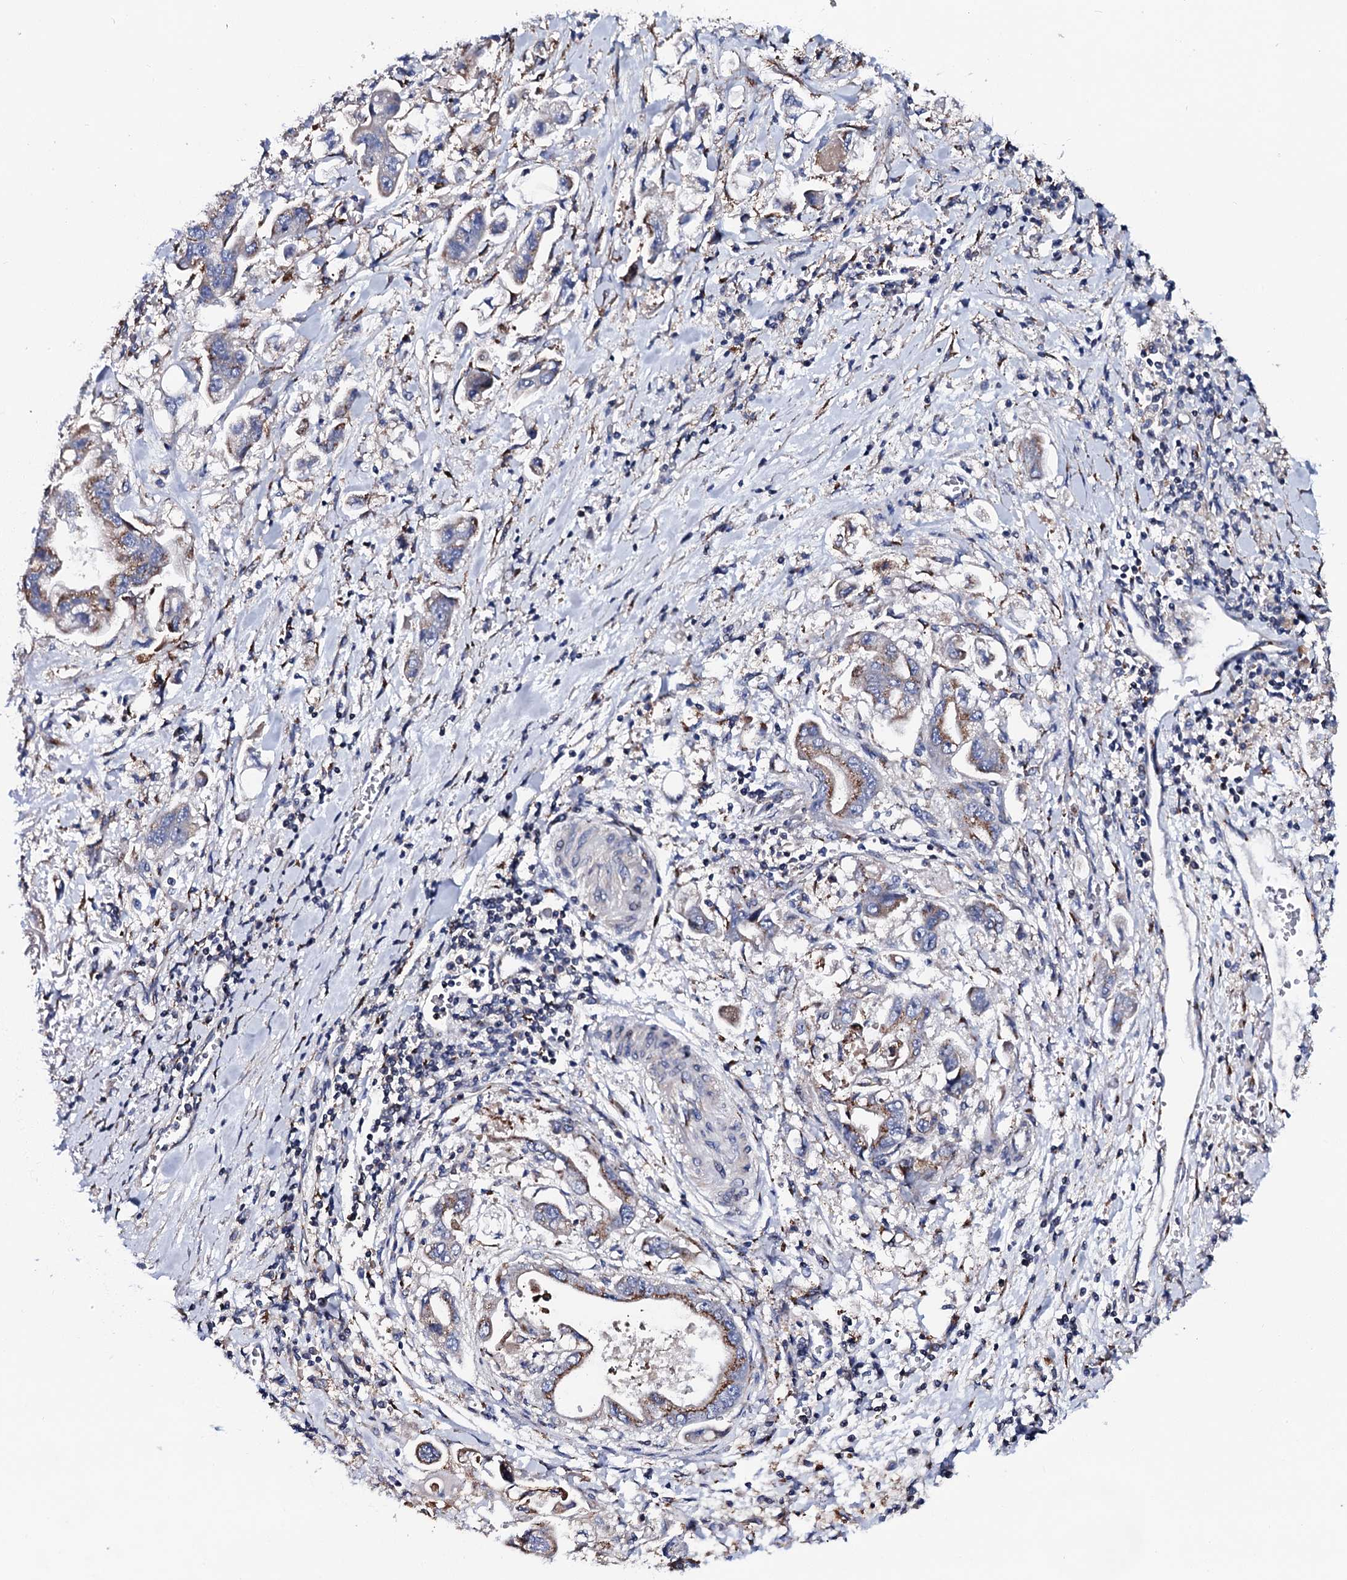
{"staining": {"intensity": "weak", "quantity": "<25%", "location": "cytoplasmic/membranous"}, "tissue": "stomach cancer", "cell_type": "Tumor cells", "image_type": "cancer", "snomed": [{"axis": "morphology", "description": "Adenocarcinoma, NOS"}, {"axis": "topography", "description": "Stomach"}], "caption": "There is no significant positivity in tumor cells of stomach cancer (adenocarcinoma). (DAB immunohistochemistry visualized using brightfield microscopy, high magnification).", "gene": "PLET1", "patient": {"sex": "male", "age": 62}}